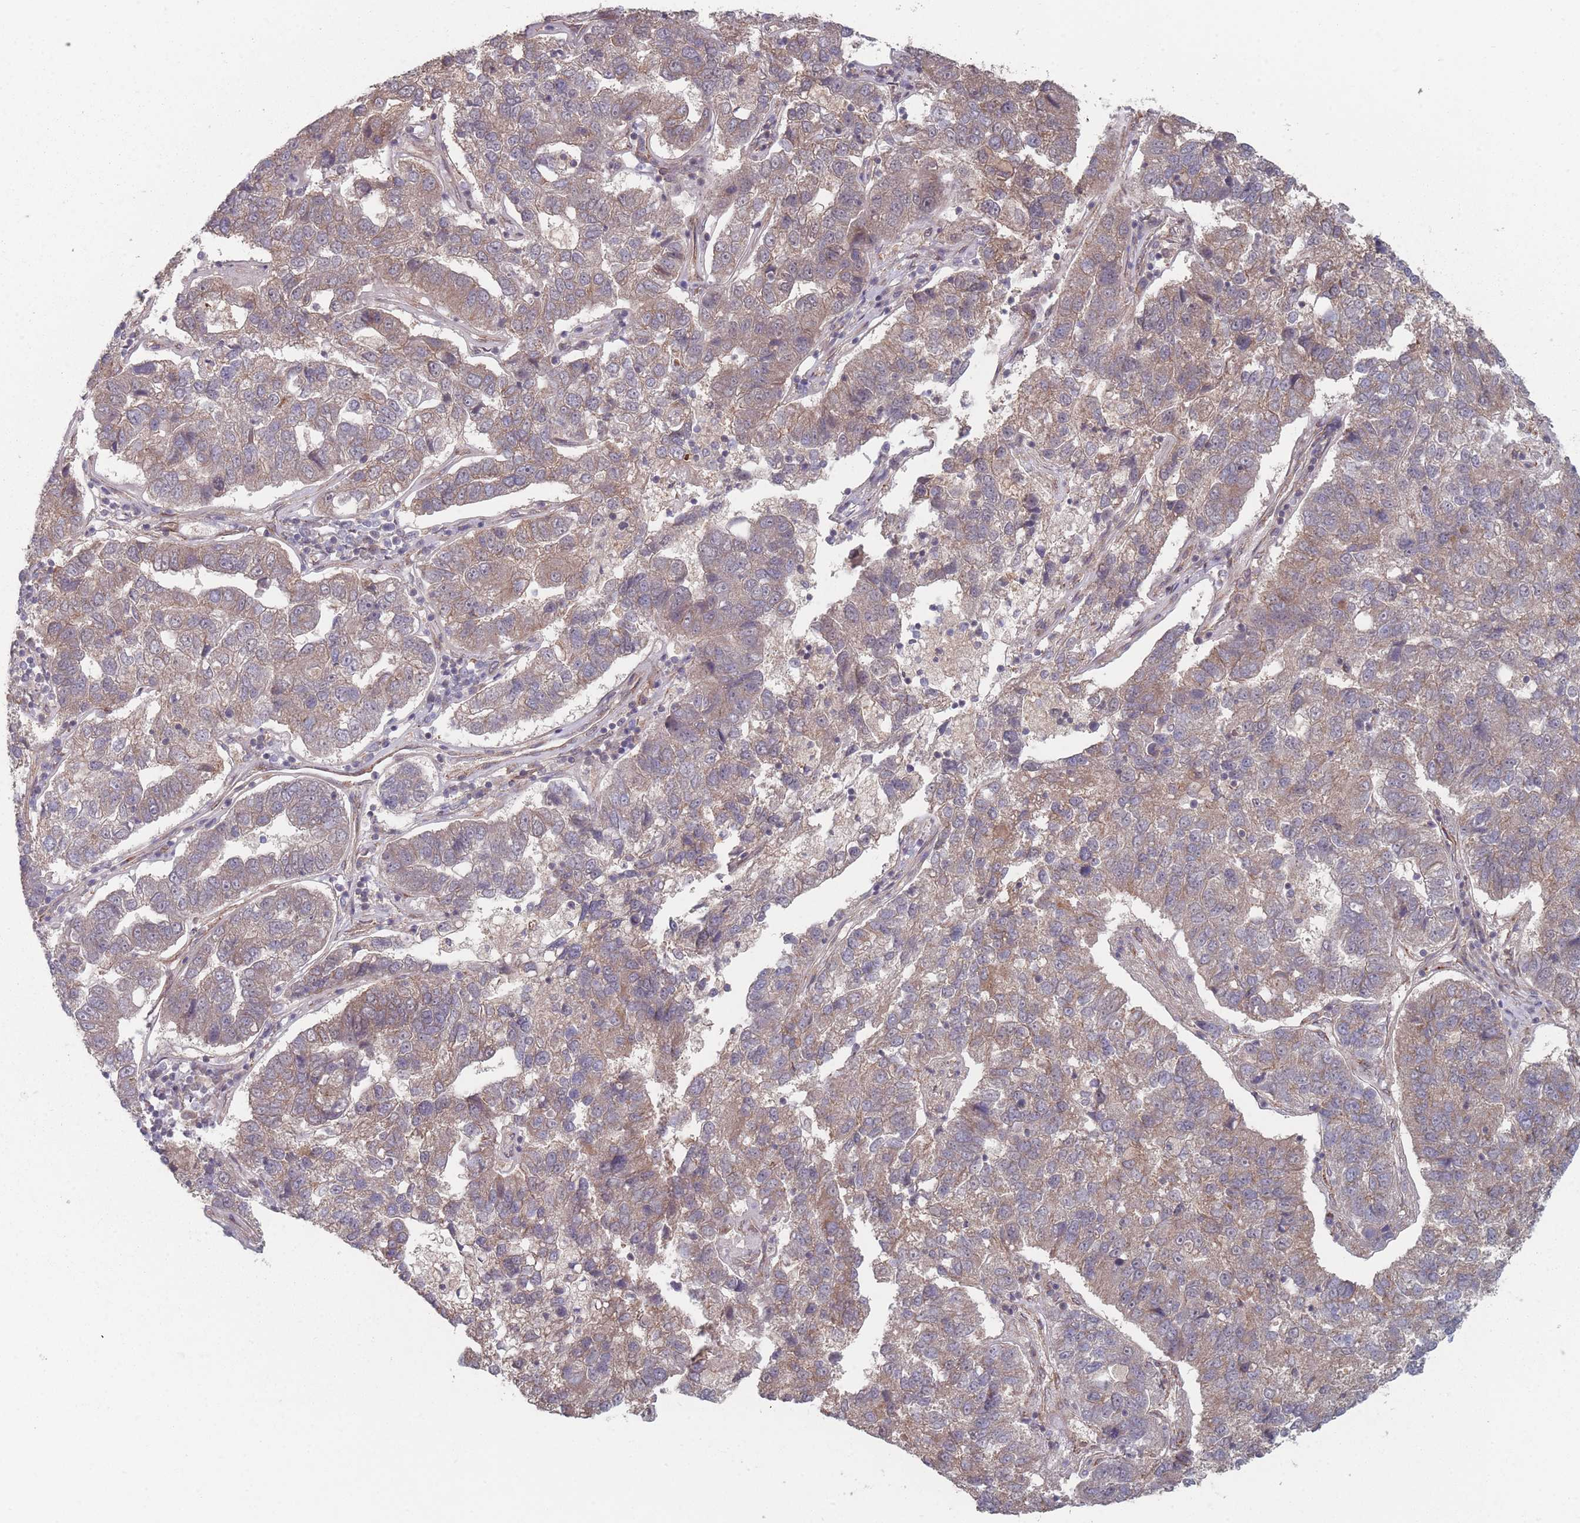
{"staining": {"intensity": "weak", "quantity": ">75%", "location": "cytoplasmic/membranous"}, "tissue": "pancreatic cancer", "cell_type": "Tumor cells", "image_type": "cancer", "snomed": [{"axis": "morphology", "description": "Adenocarcinoma, NOS"}, {"axis": "topography", "description": "Pancreas"}], "caption": "This histopathology image exhibits pancreatic cancer stained with IHC to label a protein in brown. The cytoplasmic/membranous of tumor cells show weak positivity for the protein. Nuclei are counter-stained blue.", "gene": "CNTRL", "patient": {"sex": "female", "age": 61}}